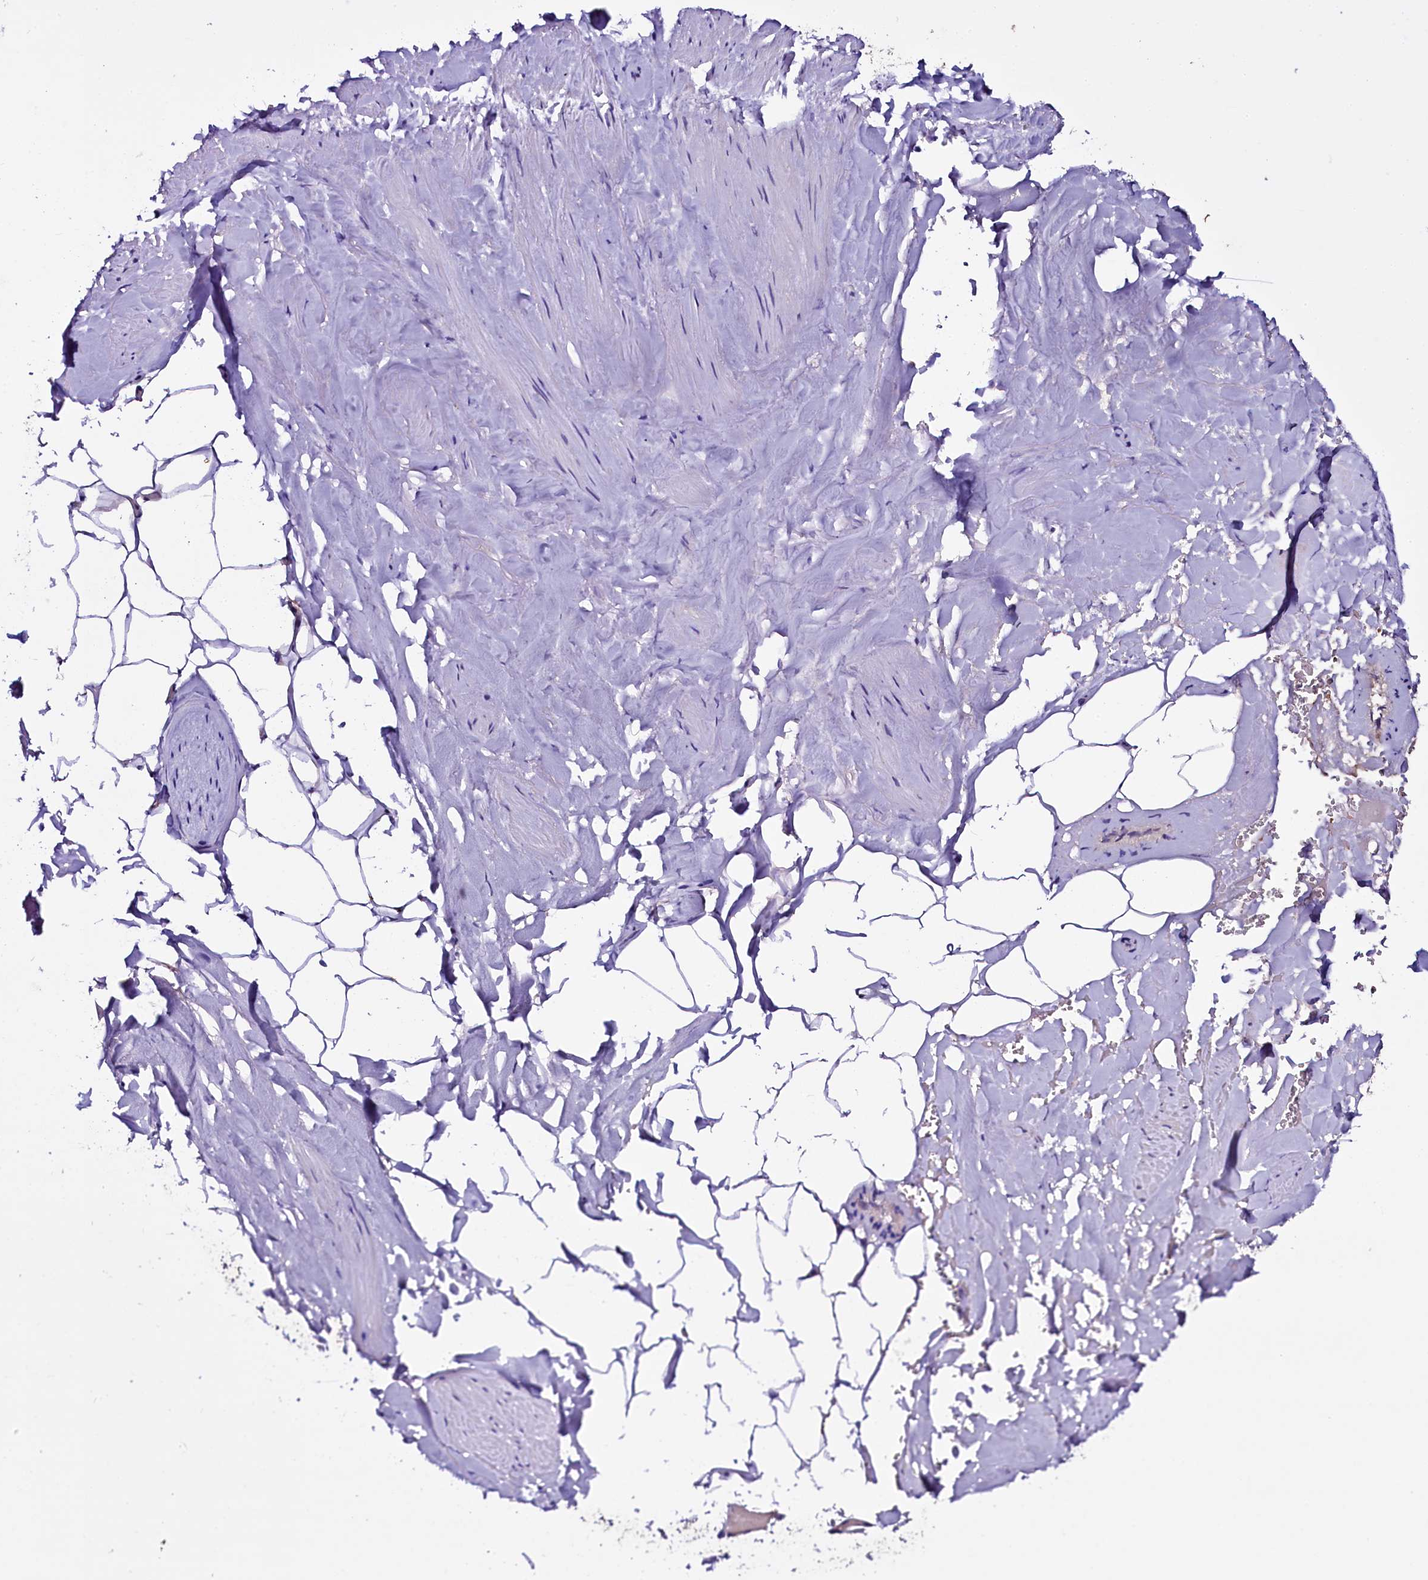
{"staining": {"intensity": "negative", "quantity": "none", "location": "none"}, "tissue": "adipose tissue", "cell_type": "Adipocytes", "image_type": "normal", "snomed": [{"axis": "morphology", "description": "Normal tissue, NOS"}, {"axis": "morphology", "description": "Adenocarcinoma, Low grade"}, {"axis": "topography", "description": "Prostate"}, {"axis": "topography", "description": "Peripheral nerve tissue"}], "caption": "This is an IHC micrograph of unremarkable adipose tissue. There is no positivity in adipocytes.", "gene": "MEX3C", "patient": {"sex": "male", "age": 63}}